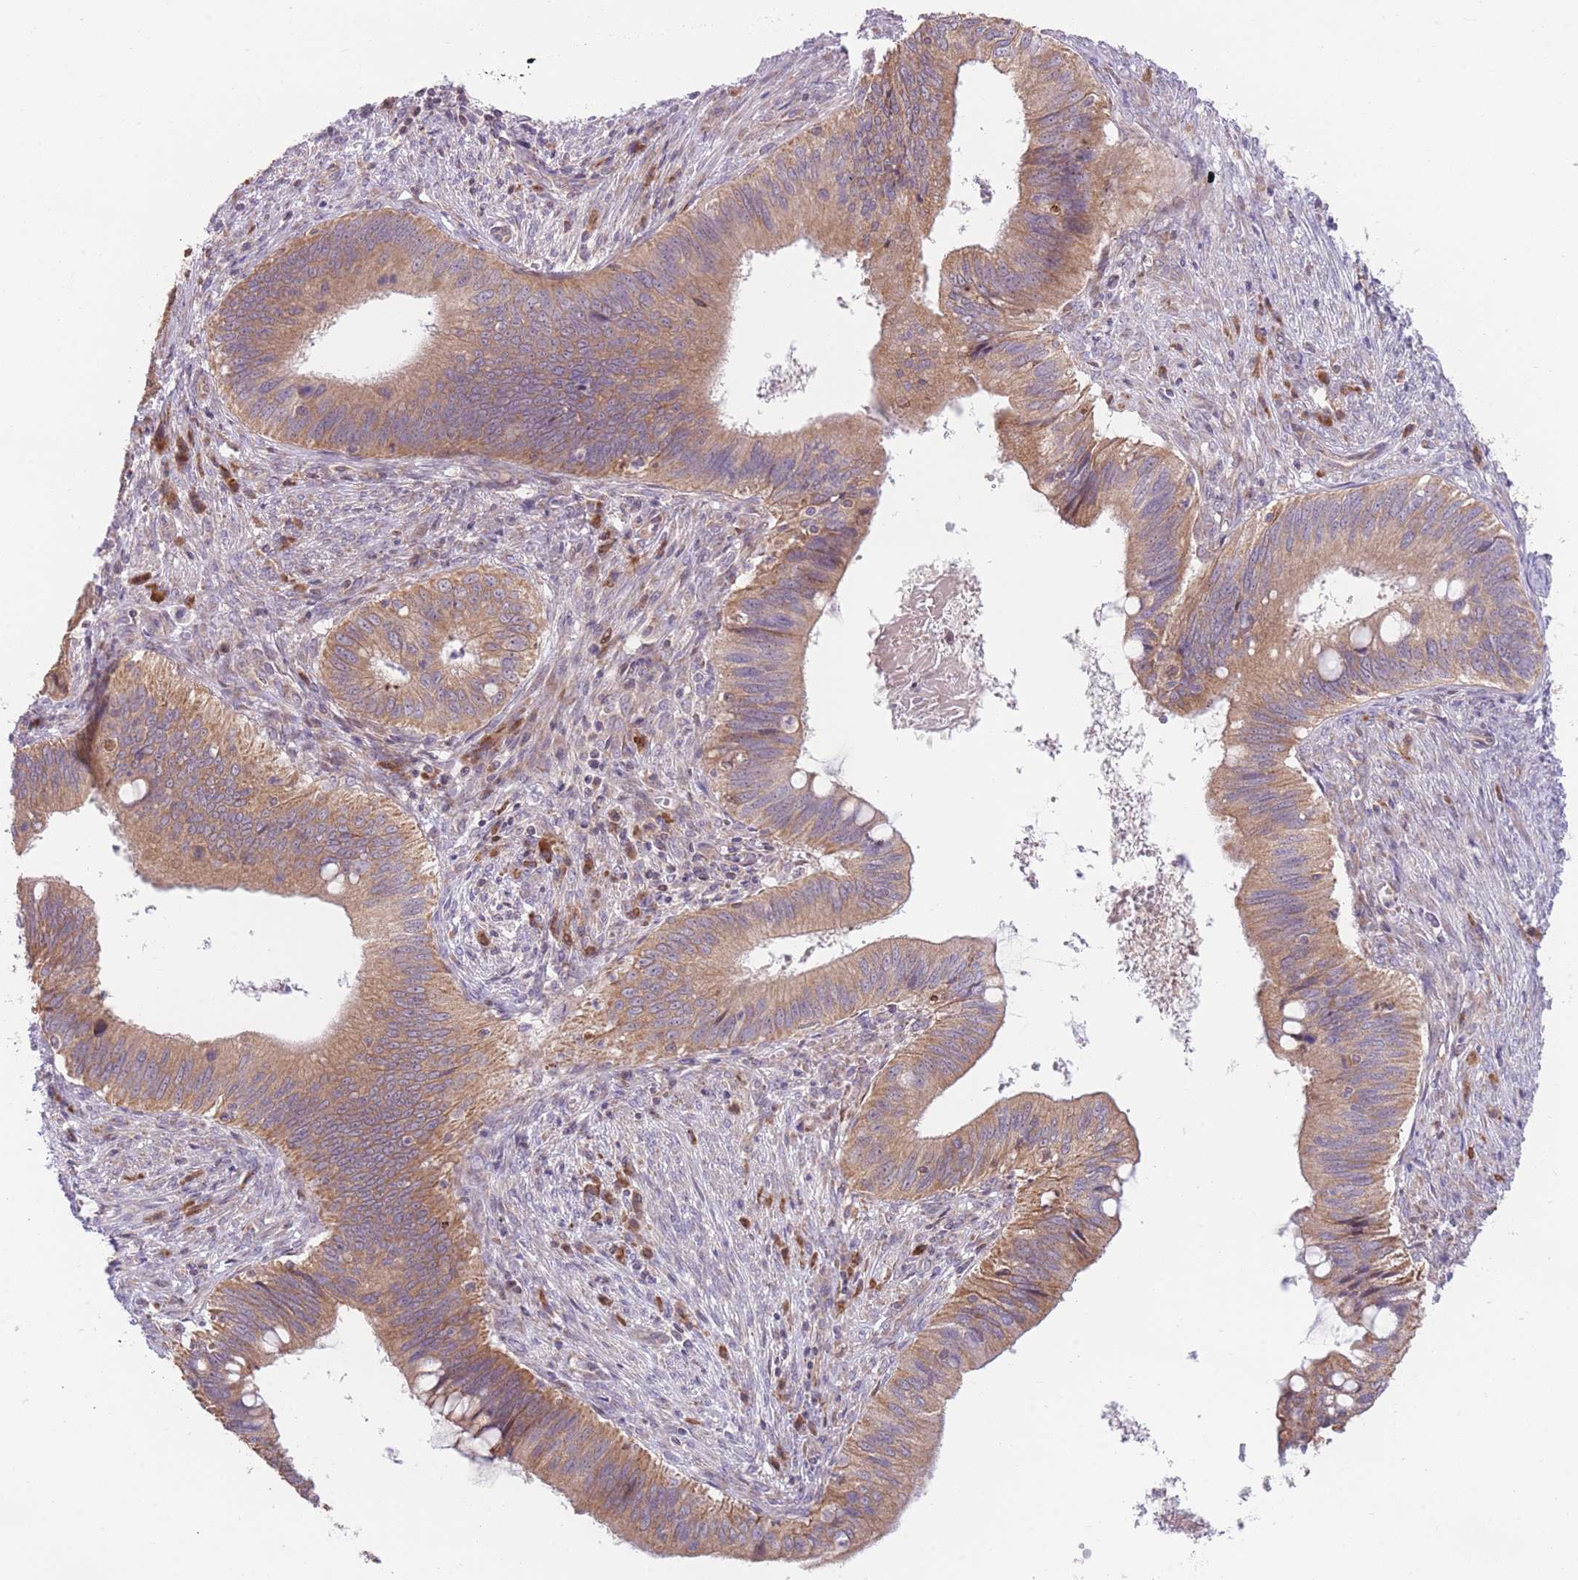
{"staining": {"intensity": "moderate", "quantity": ">75%", "location": "cytoplasmic/membranous"}, "tissue": "cervical cancer", "cell_type": "Tumor cells", "image_type": "cancer", "snomed": [{"axis": "morphology", "description": "Adenocarcinoma, NOS"}, {"axis": "topography", "description": "Cervix"}], "caption": "Brown immunohistochemical staining in cervical cancer displays moderate cytoplasmic/membranous staining in approximately >75% of tumor cells.", "gene": "BOLA2B", "patient": {"sex": "female", "age": 42}}